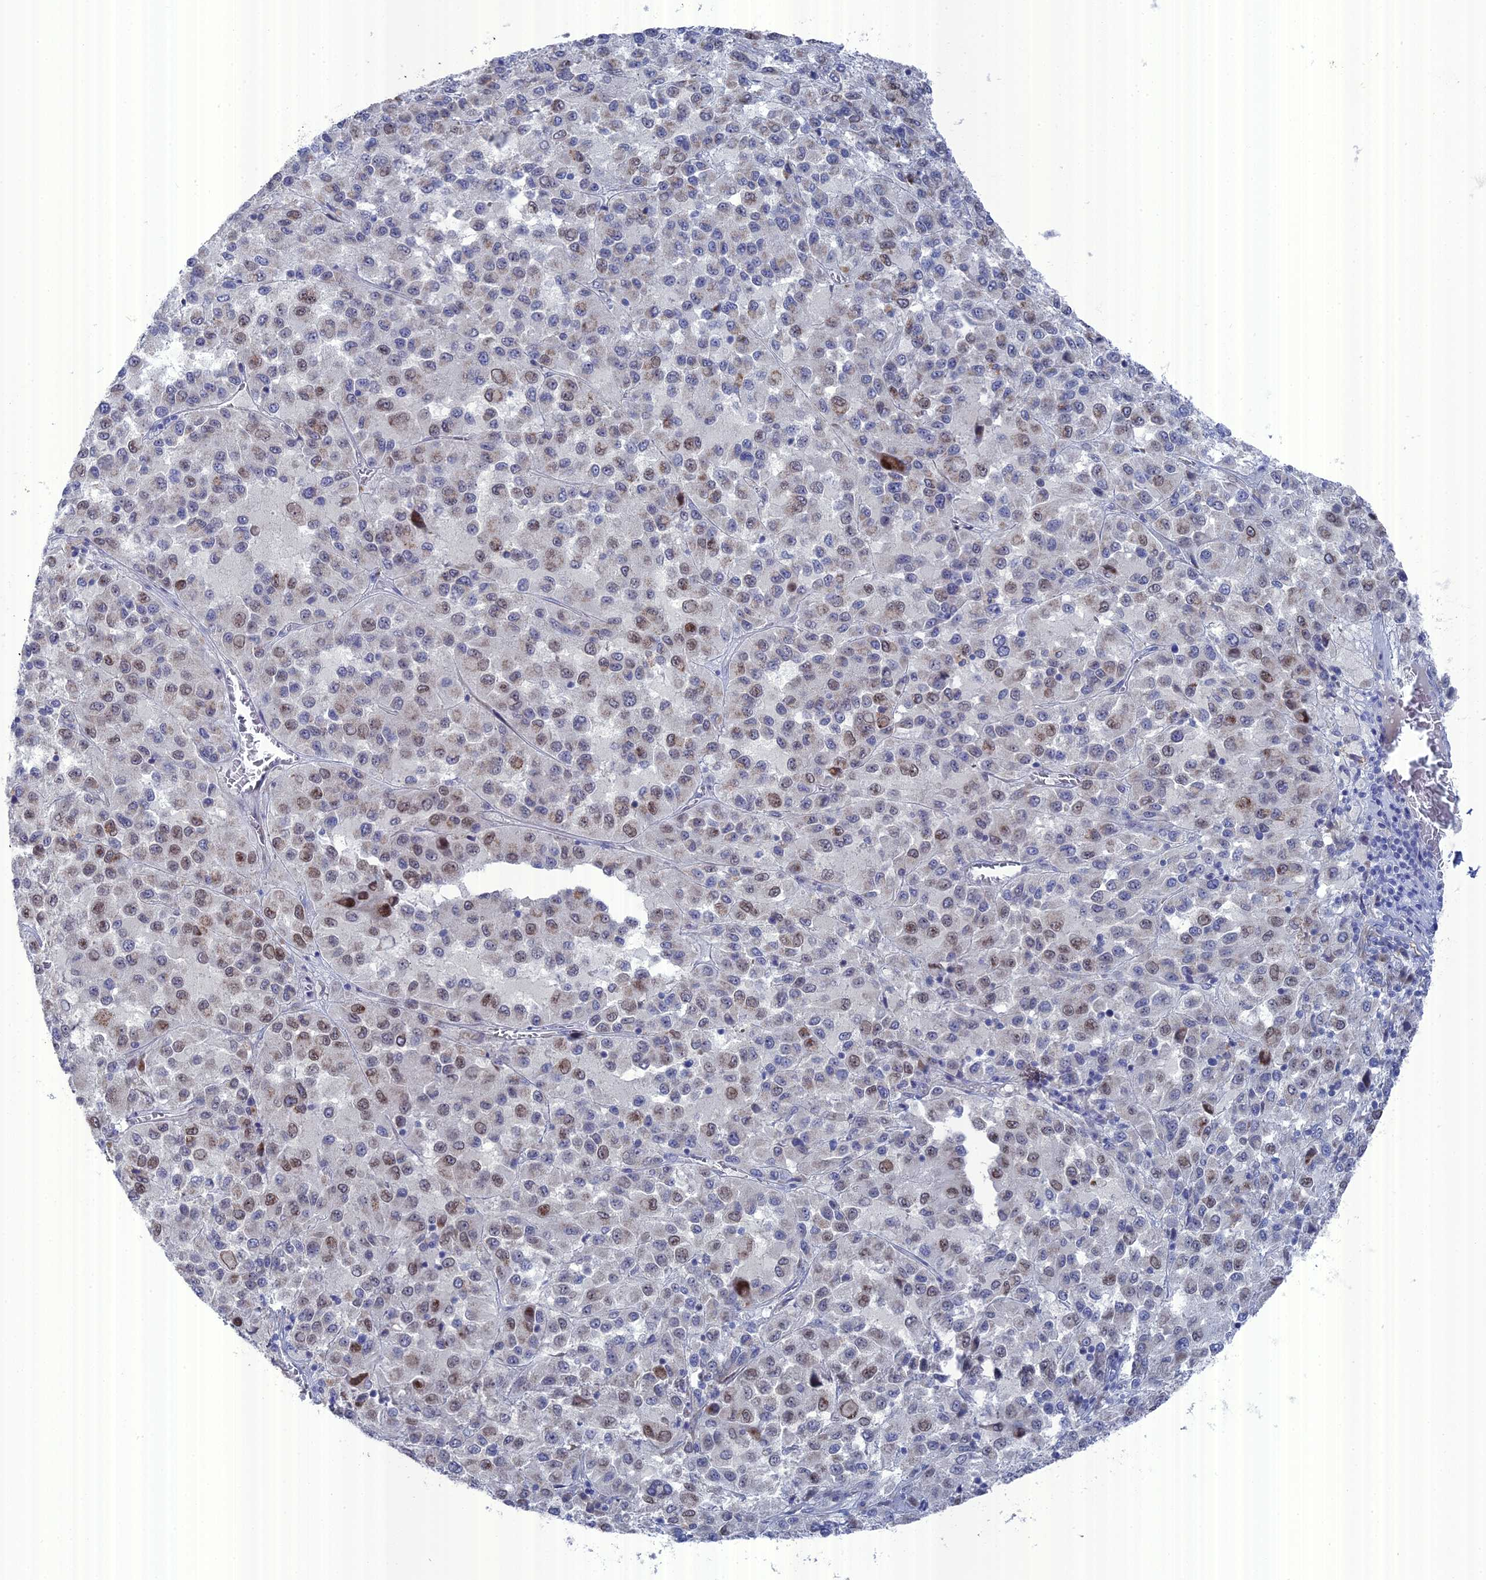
{"staining": {"intensity": "moderate", "quantity": "<25%", "location": "nuclear"}, "tissue": "melanoma", "cell_type": "Tumor cells", "image_type": "cancer", "snomed": [{"axis": "morphology", "description": "Malignant melanoma, Metastatic site"}, {"axis": "topography", "description": "Lung"}], "caption": "Brown immunohistochemical staining in malignant melanoma (metastatic site) shows moderate nuclear expression in about <25% of tumor cells.", "gene": "TMEM161A", "patient": {"sex": "male", "age": 64}}